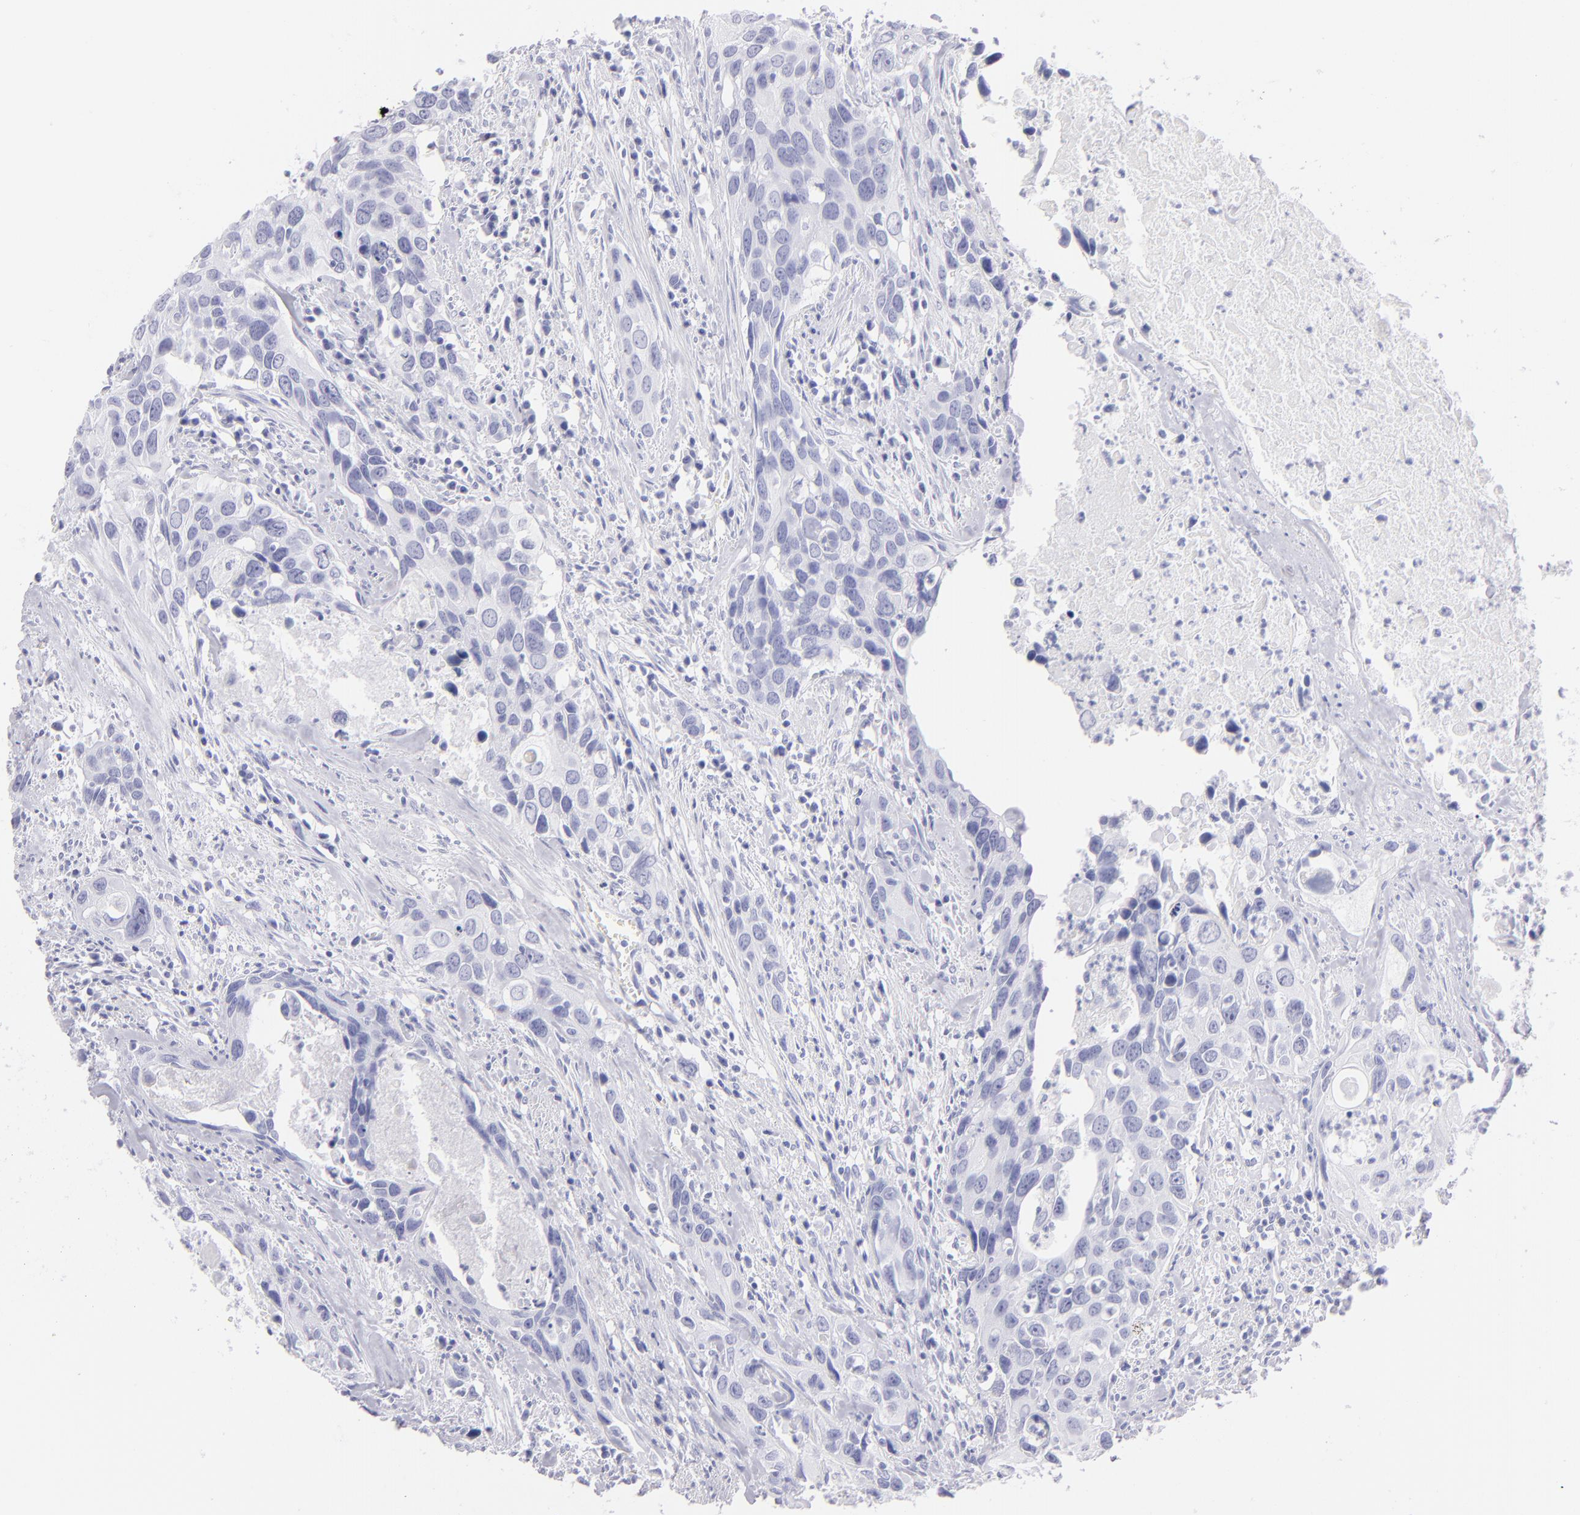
{"staining": {"intensity": "negative", "quantity": "none", "location": "none"}, "tissue": "urothelial cancer", "cell_type": "Tumor cells", "image_type": "cancer", "snomed": [{"axis": "morphology", "description": "Urothelial carcinoma, High grade"}, {"axis": "topography", "description": "Urinary bladder"}], "caption": "High-grade urothelial carcinoma was stained to show a protein in brown. There is no significant expression in tumor cells.", "gene": "PRPH", "patient": {"sex": "male", "age": 71}}